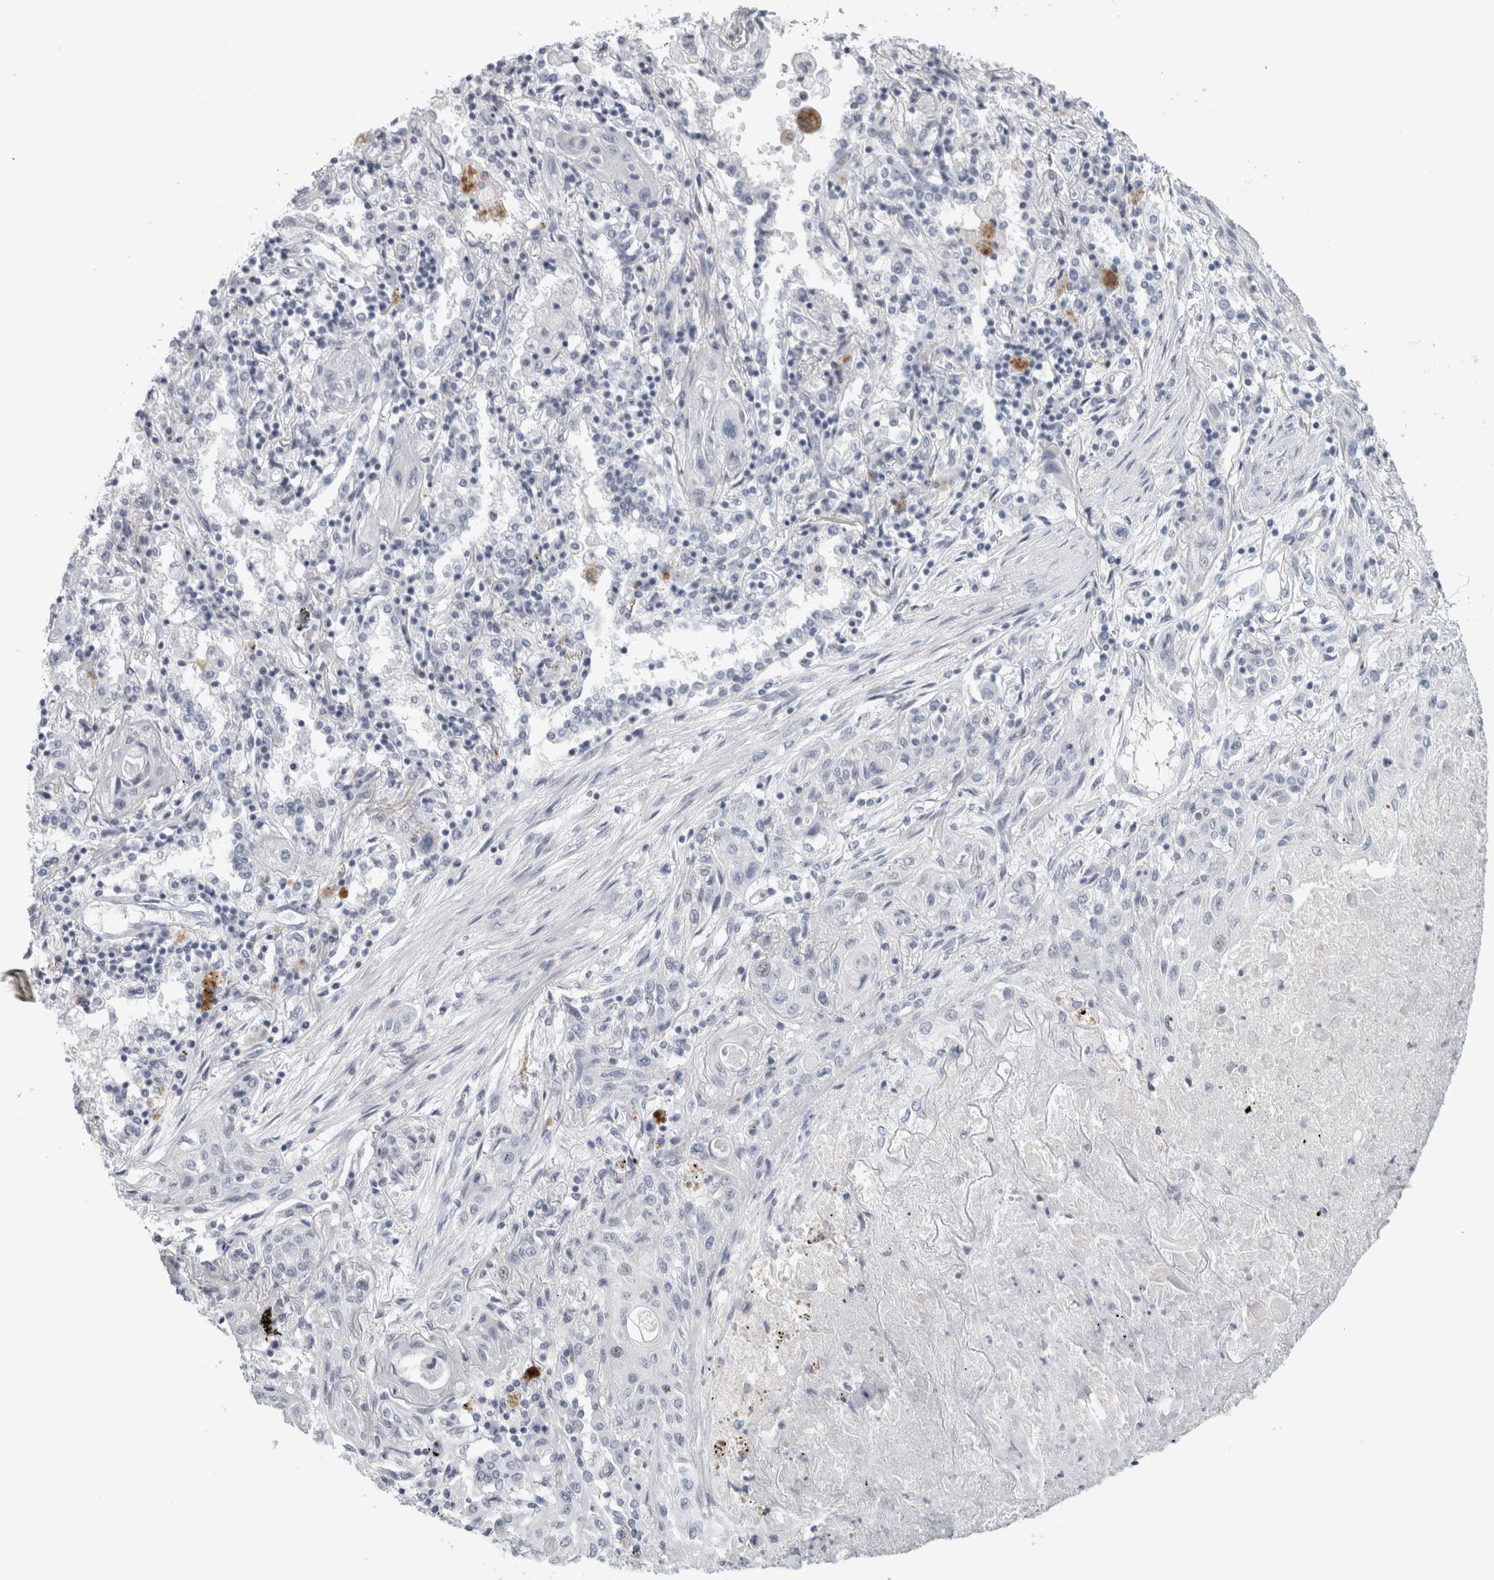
{"staining": {"intensity": "negative", "quantity": "none", "location": "none"}, "tissue": "lung cancer", "cell_type": "Tumor cells", "image_type": "cancer", "snomed": [{"axis": "morphology", "description": "Squamous cell carcinoma, NOS"}, {"axis": "topography", "description": "Lung"}], "caption": "Micrograph shows no significant protein staining in tumor cells of squamous cell carcinoma (lung).", "gene": "CPE", "patient": {"sex": "female", "age": 47}}